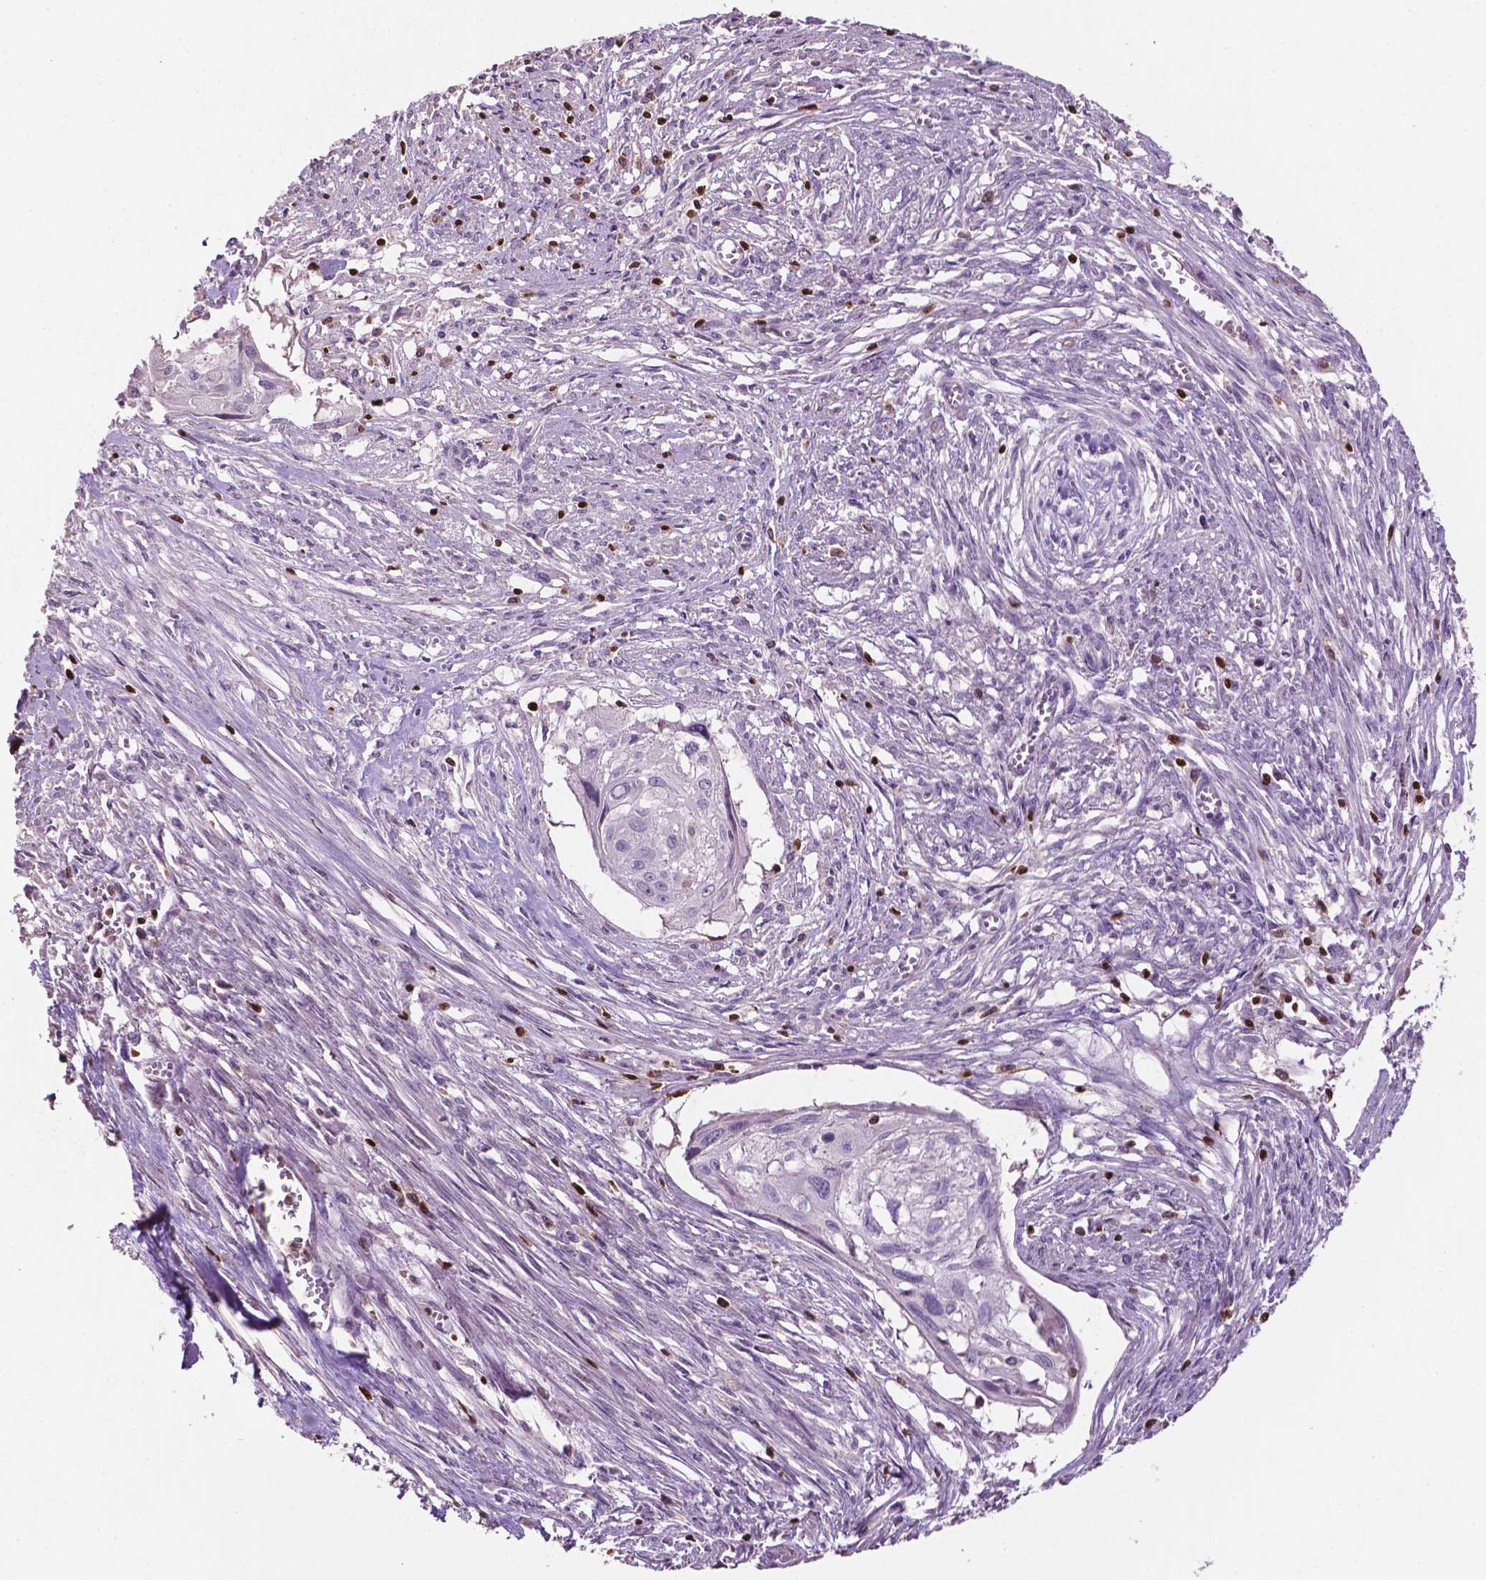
{"staining": {"intensity": "negative", "quantity": "none", "location": "none"}, "tissue": "cervical cancer", "cell_type": "Tumor cells", "image_type": "cancer", "snomed": [{"axis": "morphology", "description": "Squamous cell carcinoma, NOS"}, {"axis": "topography", "description": "Cervix"}], "caption": "High power microscopy histopathology image of an immunohistochemistry (IHC) histopathology image of cervical cancer, revealing no significant positivity in tumor cells.", "gene": "TBC1D10C", "patient": {"sex": "female", "age": 49}}